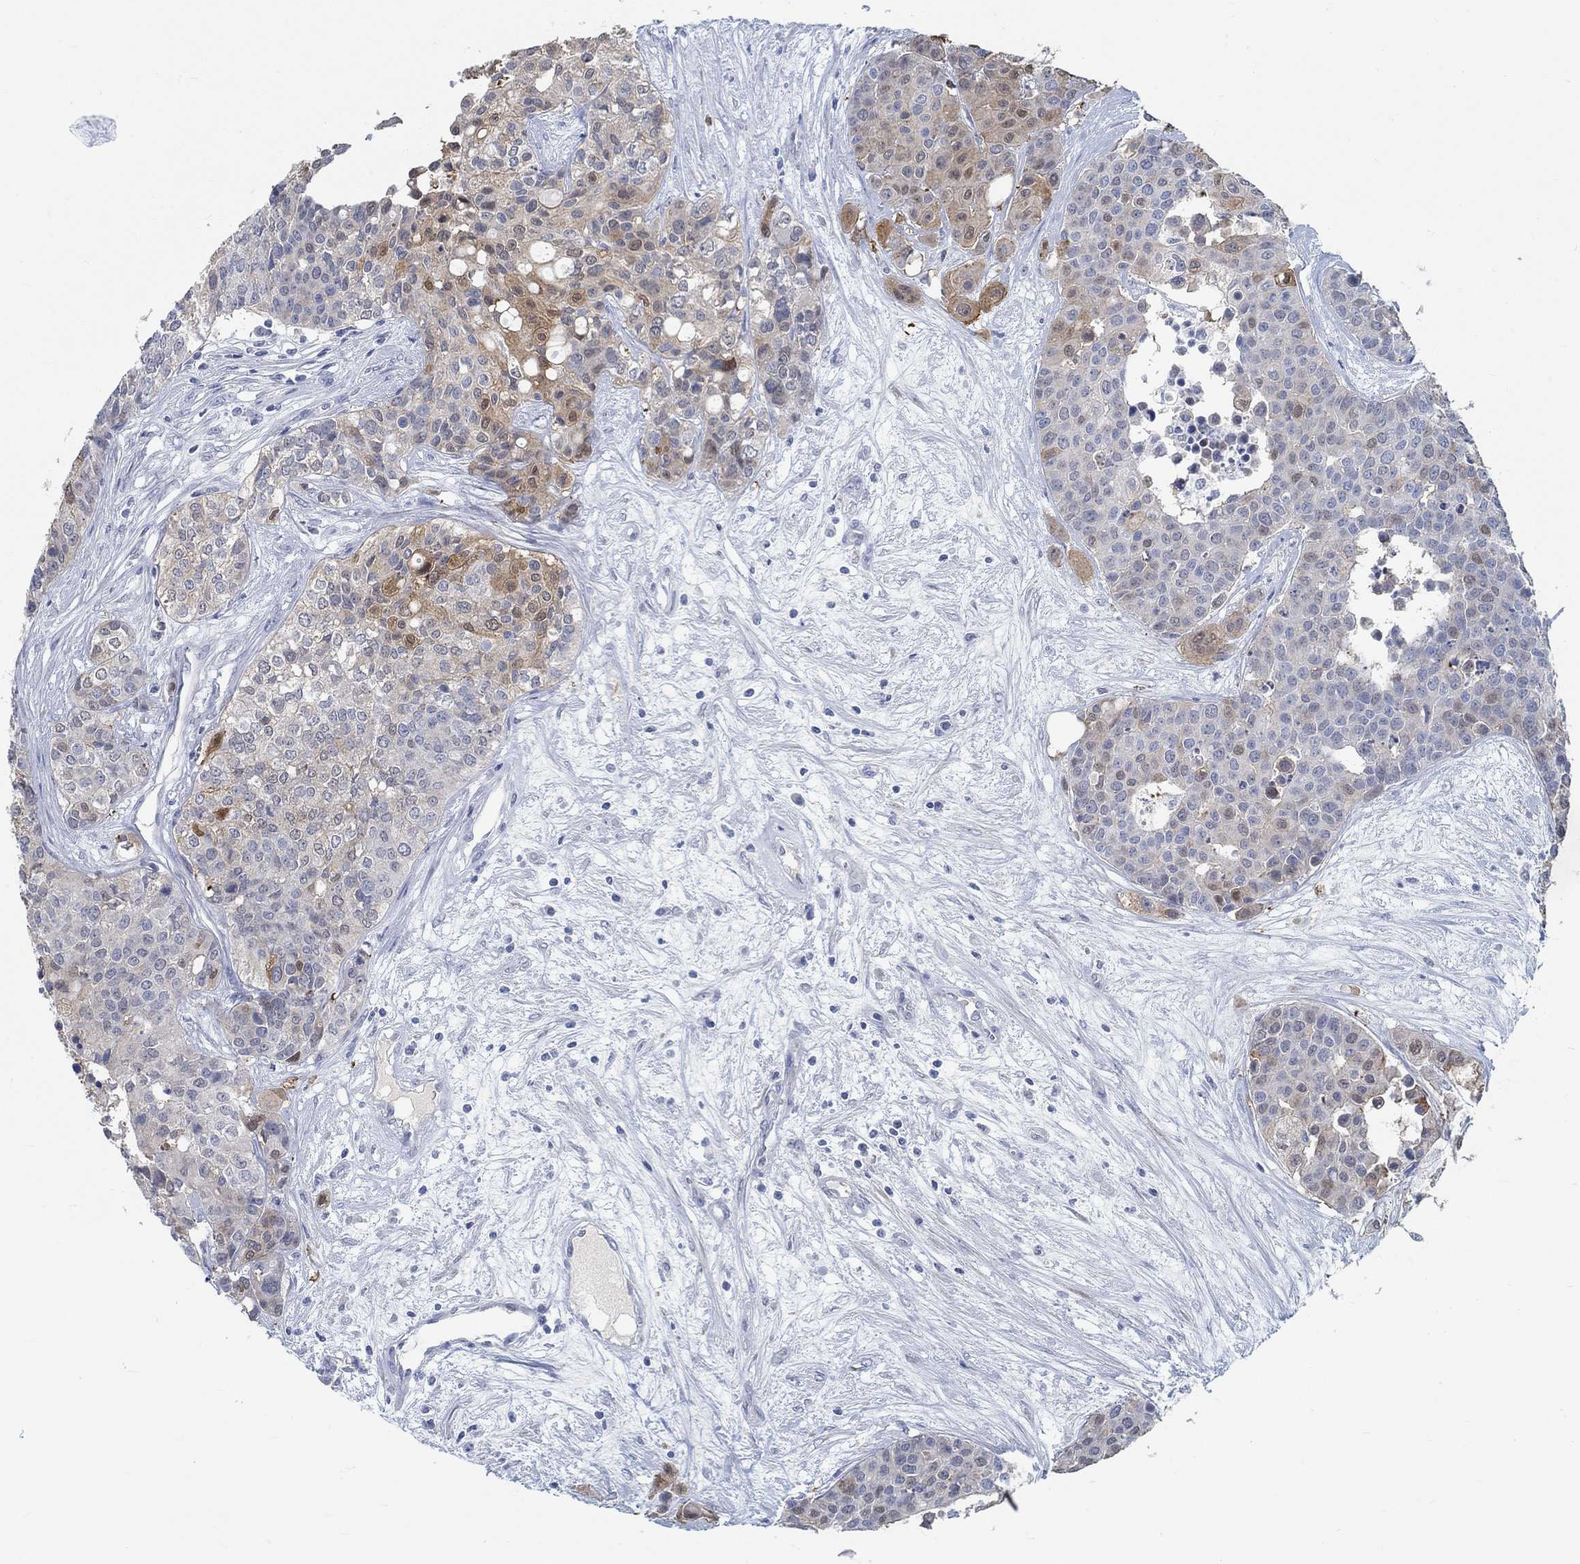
{"staining": {"intensity": "moderate", "quantity": "25%-75%", "location": "cytoplasmic/membranous"}, "tissue": "carcinoid", "cell_type": "Tumor cells", "image_type": "cancer", "snomed": [{"axis": "morphology", "description": "Carcinoid, malignant, NOS"}, {"axis": "topography", "description": "Colon"}], "caption": "A micrograph showing moderate cytoplasmic/membranous positivity in approximately 25%-75% of tumor cells in carcinoid (malignant), as visualized by brown immunohistochemical staining.", "gene": "TEKT4", "patient": {"sex": "male", "age": 81}}